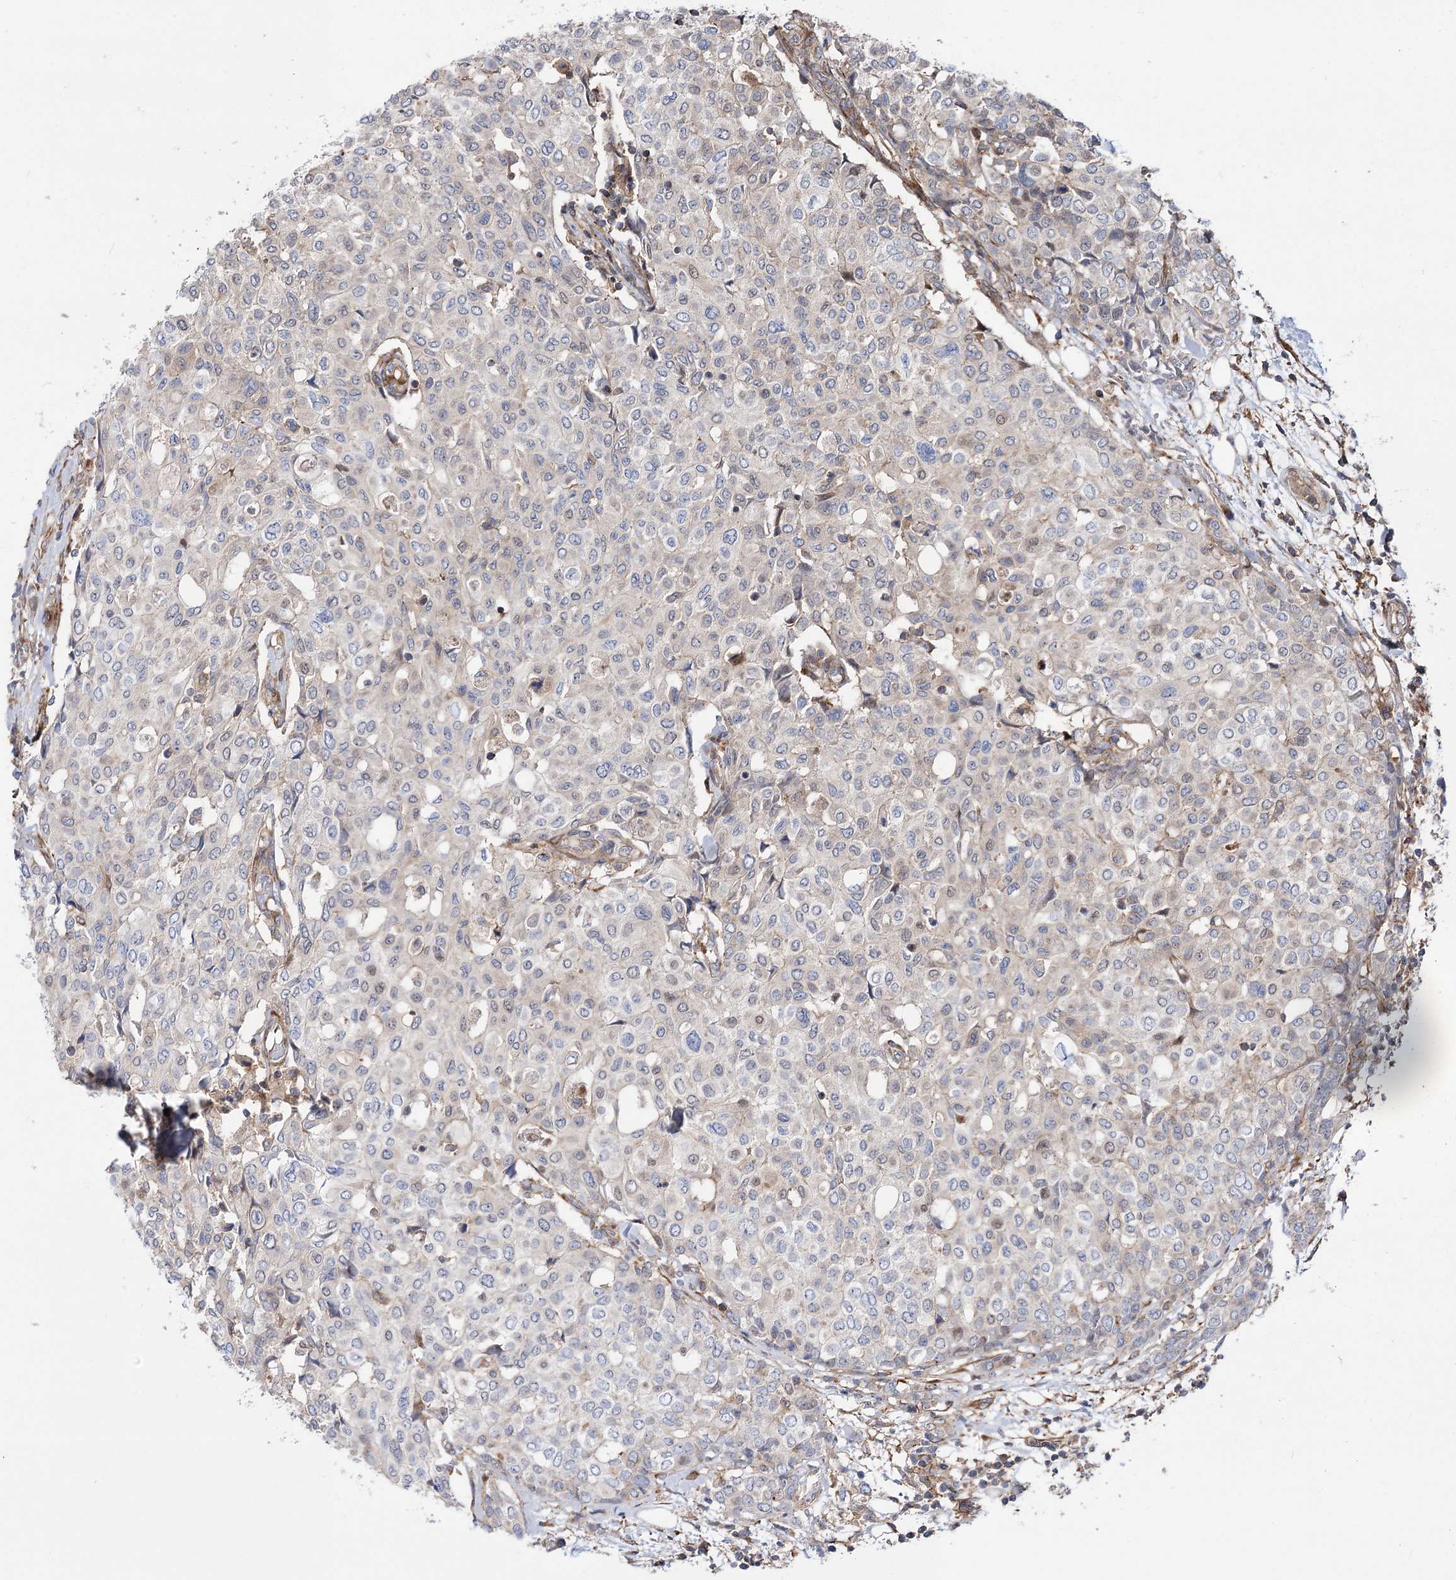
{"staining": {"intensity": "negative", "quantity": "none", "location": "none"}, "tissue": "breast cancer", "cell_type": "Tumor cells", "image_type": "cancer", "snomed": [{"axis": "morphology", "description": "Lobular carcinoma"}, {"axis": "topography", "description": "Breast"}], "caption": "DAB immunohistochemical staining of breast cancer (lobular carcinoma) exhibits no significant staining in tumor cells.", "gene": "DPP3", "patient": {"sex": "female", "age": 51}}